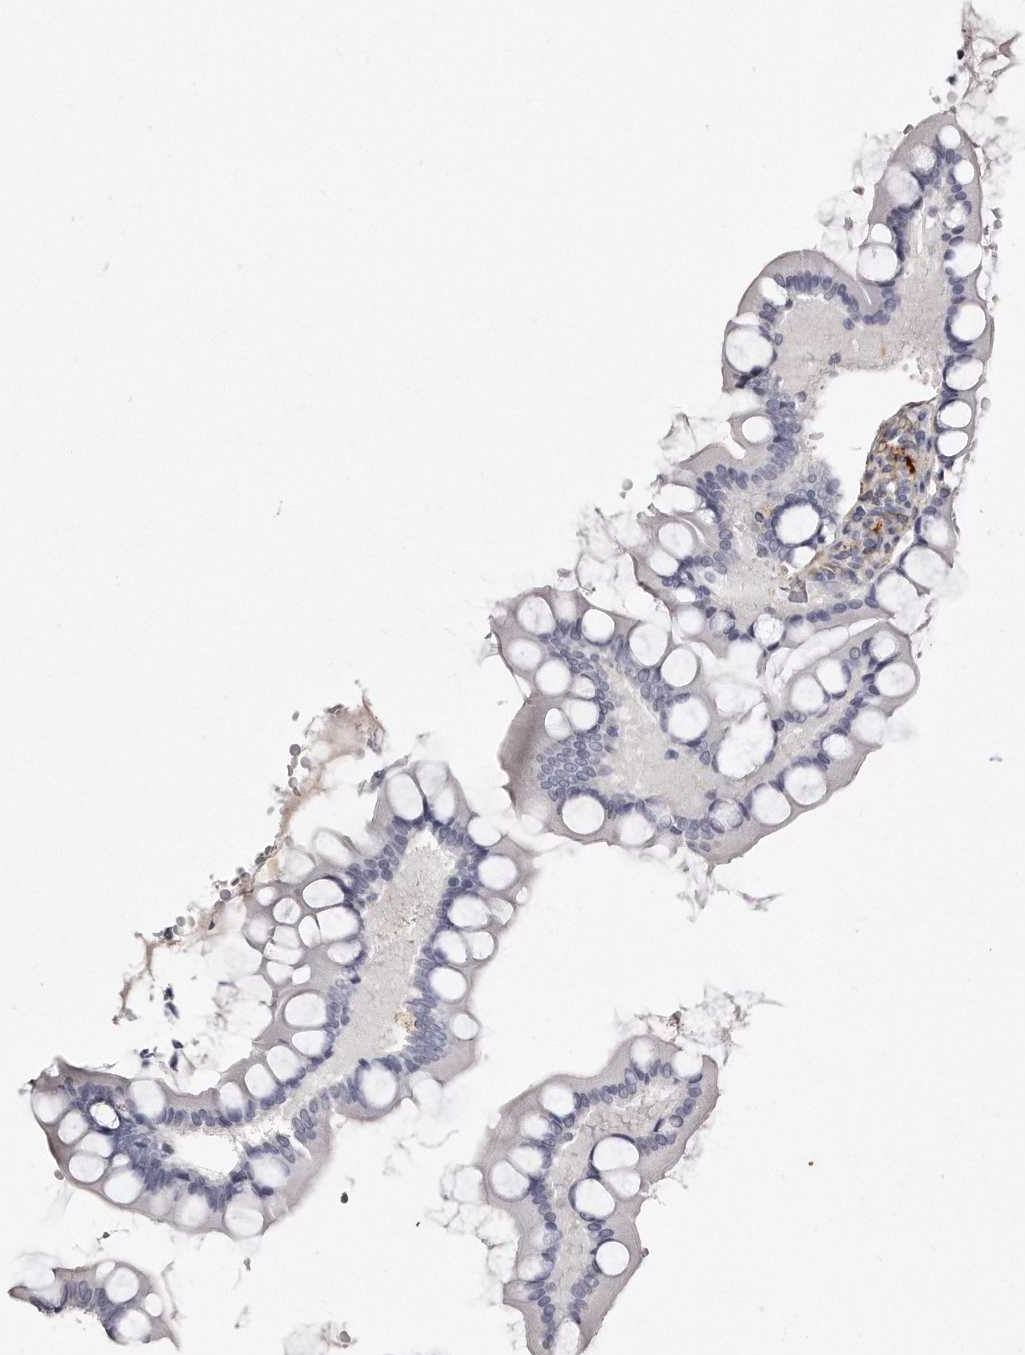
{"staining": {"intensity": "negative", "quantity": "none", "location": "none"}, "tissue": "small intestine", "cell_type": "Glandular cells", "image_type": "normal", "snomed": [{"axis": "morphology", "description": "Normal tissue, NOS"}, {"axis": "topography", "description": "Small intestine"}], "caption": "Immunohistochemical staining of unremarkable small intestine reveals no significant staining in glandular cells.", "gene": "LMOD1", "patient": {"sex": "male", "age": 41}}